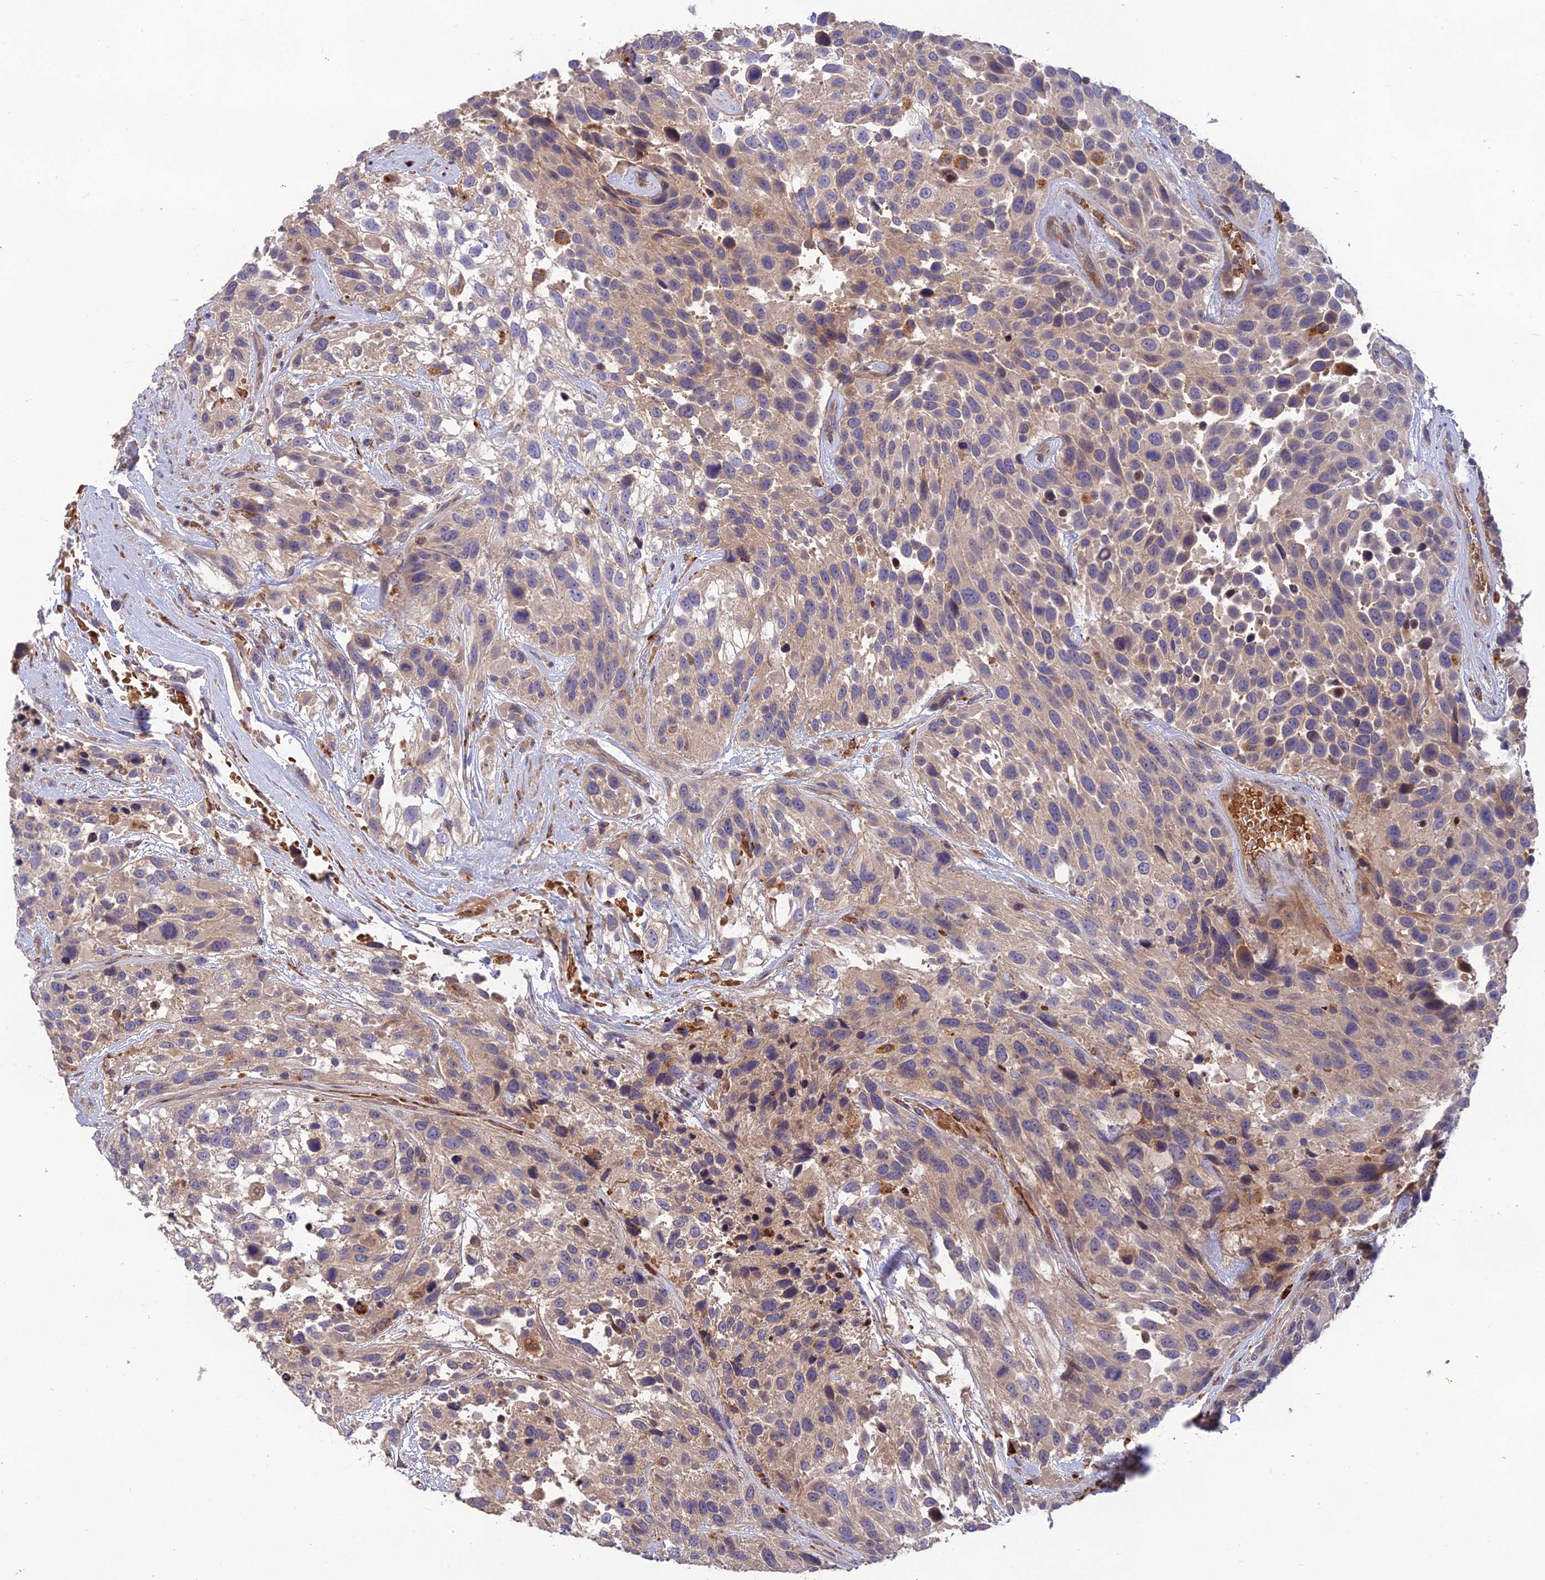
{"staining": {"intensity": "weak", "quantity": "25%-75%", "location": "cytoplasmic/membranous"}, "tissue": "urothelial cancer", "cell_type": "Tumor cells", "image_type": "cancer", "snomed": [{"axis": "morphology", "description": "Urothelial carcinoma, High grade"}, {"axis": "topography", "description": "Urinary bladder"}], "caption": "High-power microscopy captured an immunohistochemistry (IHC) micrograph of urothelial cancer, revealing weak cytoplasmic/membranous positivity in about 25%-75% of tumor cells.", "gene": "FAM151B", "patient": {"sex": "female", "age": 70}}